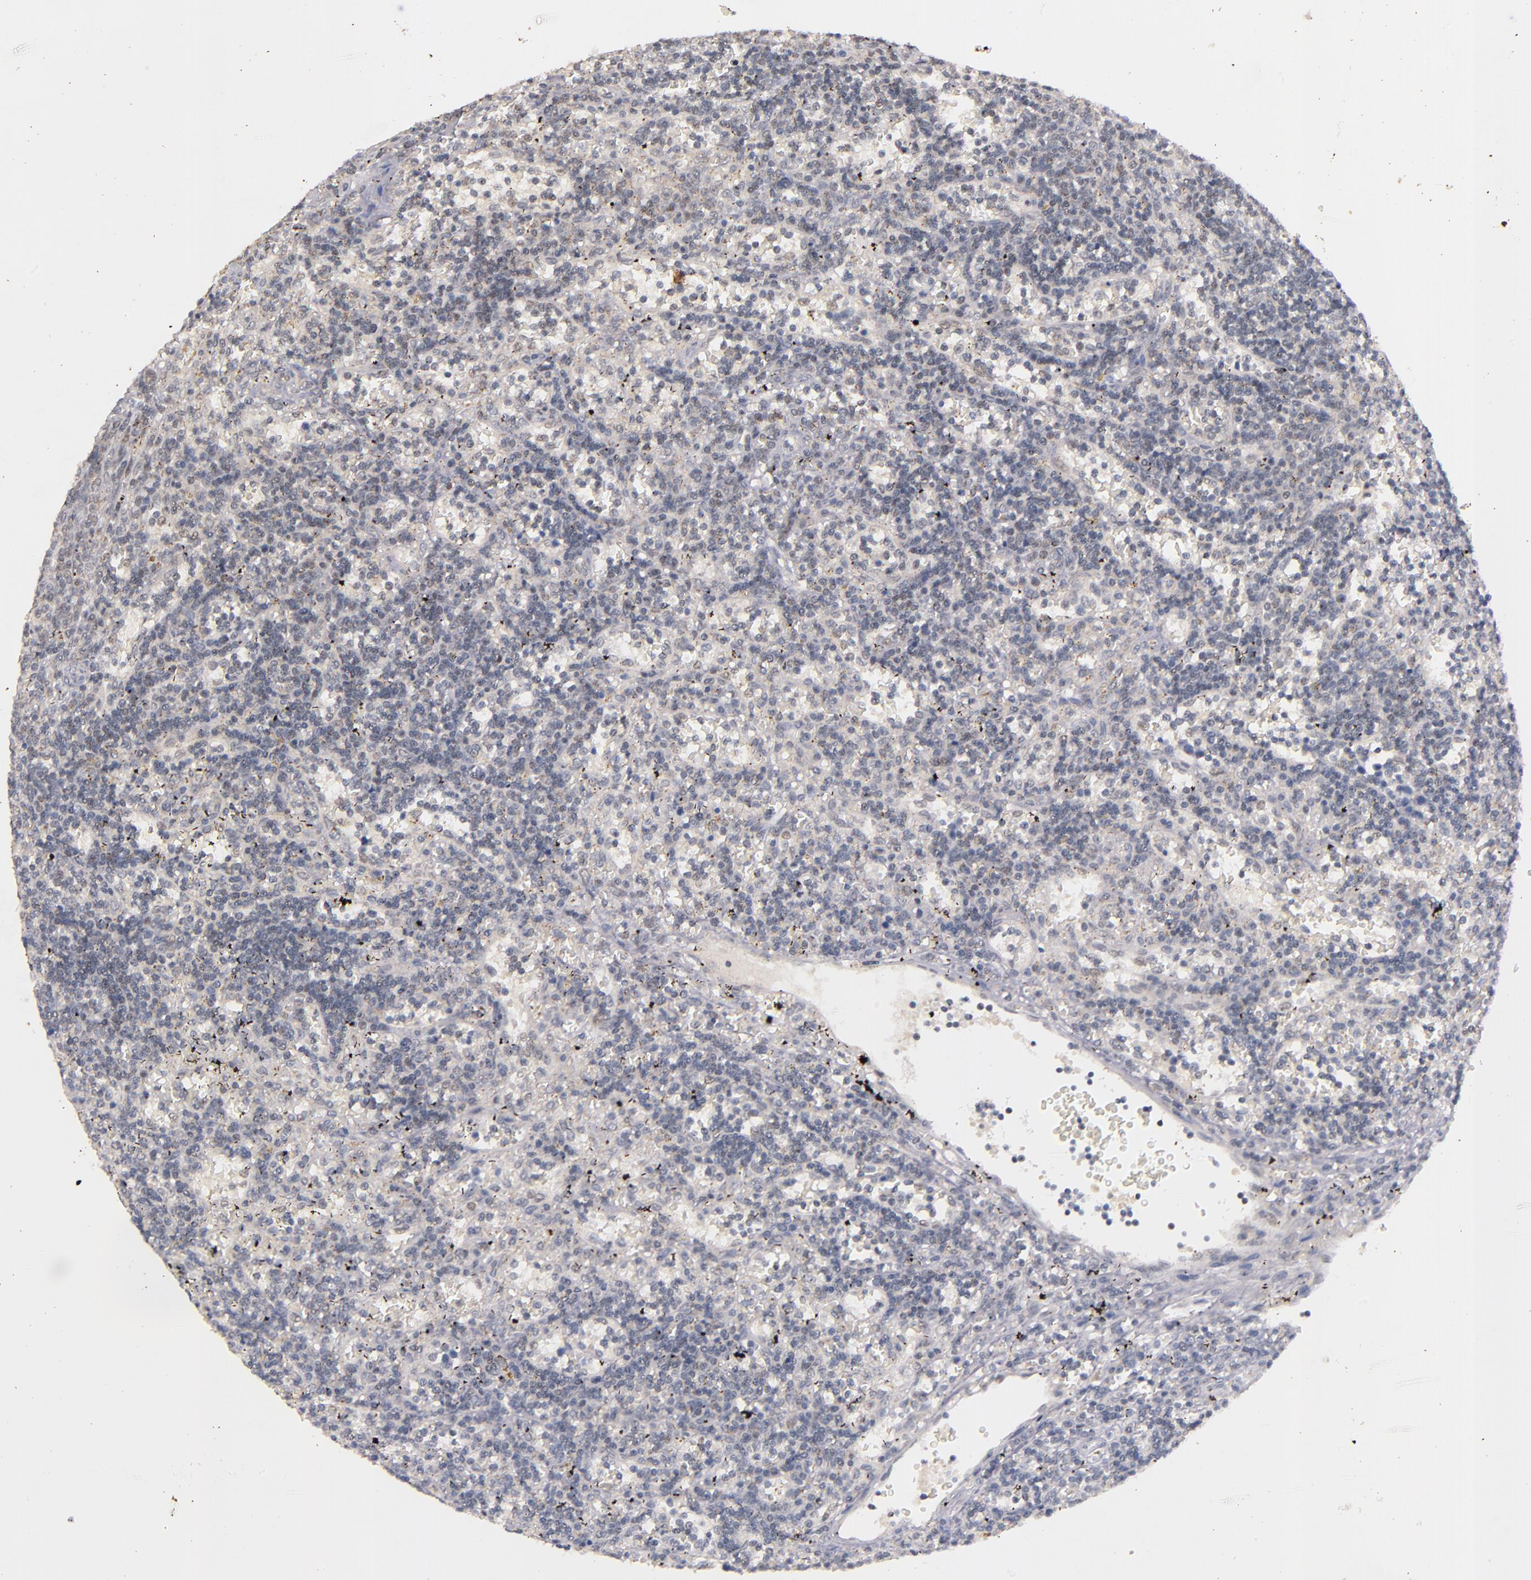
{"staining": {"intensity": "weak", "quantity": "25%-75%", "location": "cytoplasmic/membranous"}, "tissue": "lymphoma", "cell_type": "Tumor cells", "image_type": "cancer", "snomed": [{"axis": "morphology", "description": "Malignant lymphoma, non-Hodgkin's type, Low grade"}, {"axis": "topography", "description": "Spleen"}], "caption": "A histopathology image showing weak cytoplasmic/membranous expression in about 25%-75% of tumor cells in lymphoma, as visualized by brown immunohistochemical staining.", "gene": "SYP", "patient": {"sex": "male", "age": 60}}